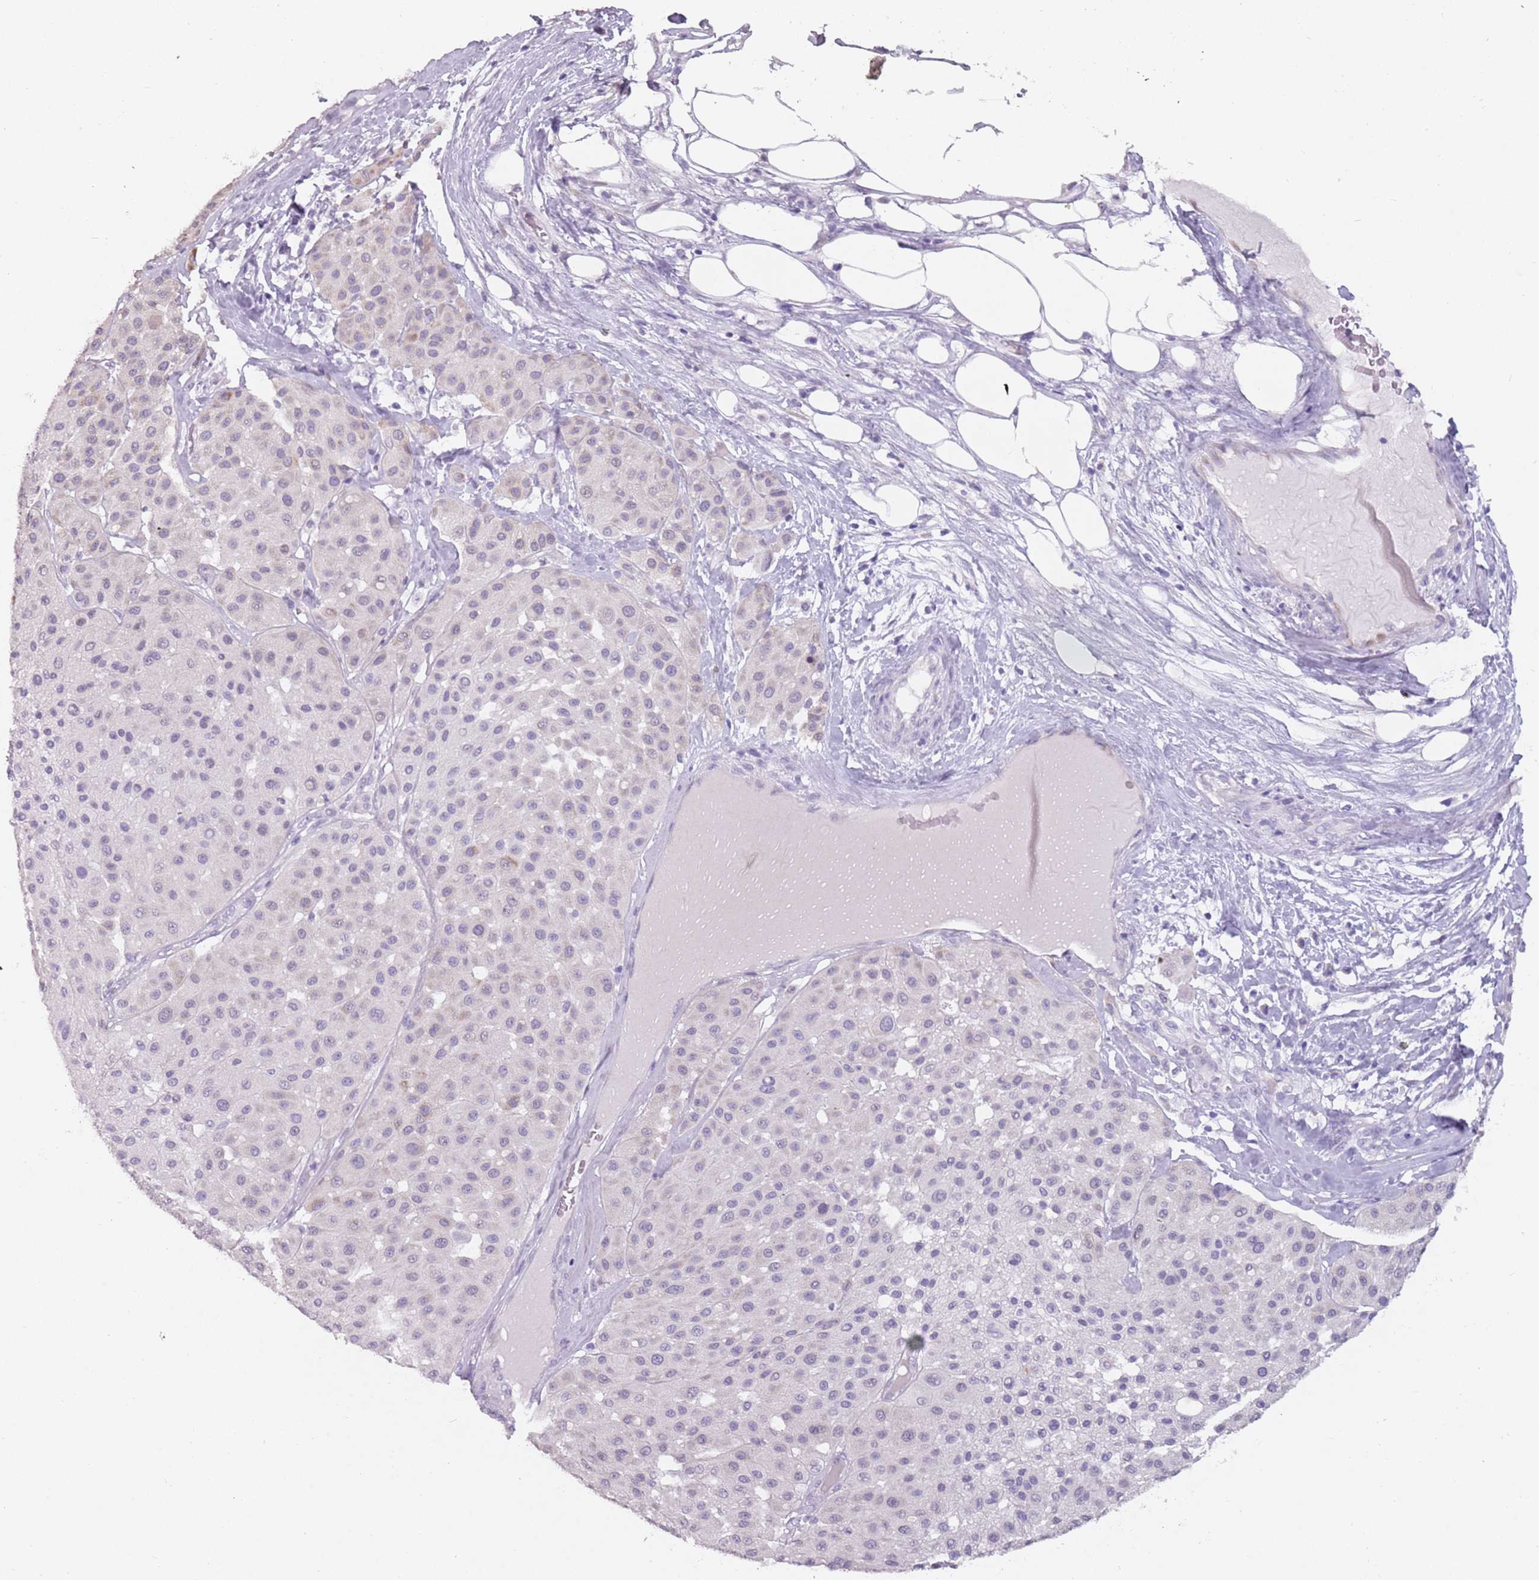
{"staining": {"intensity": "weak", "quantity": "<25%", "location": "cytoplasmic/membranous"}, "tissue": "melanoma", "cell_type": "Tumor cells", "image_type": "cancer", "snomed": [{"axis": "morphology", "description": "Malignant melanoma, Metastatic site"}, {"axis": "topography", "description": "Smooth muscle"}], "caption": "Malignant melanoma (metastatic site) stained for a protein using immunohistochemistry (IHC) reveals no positivity tumor cells.", "gene": "DDX4", "patient": {"sex": "male", "age": 41}}